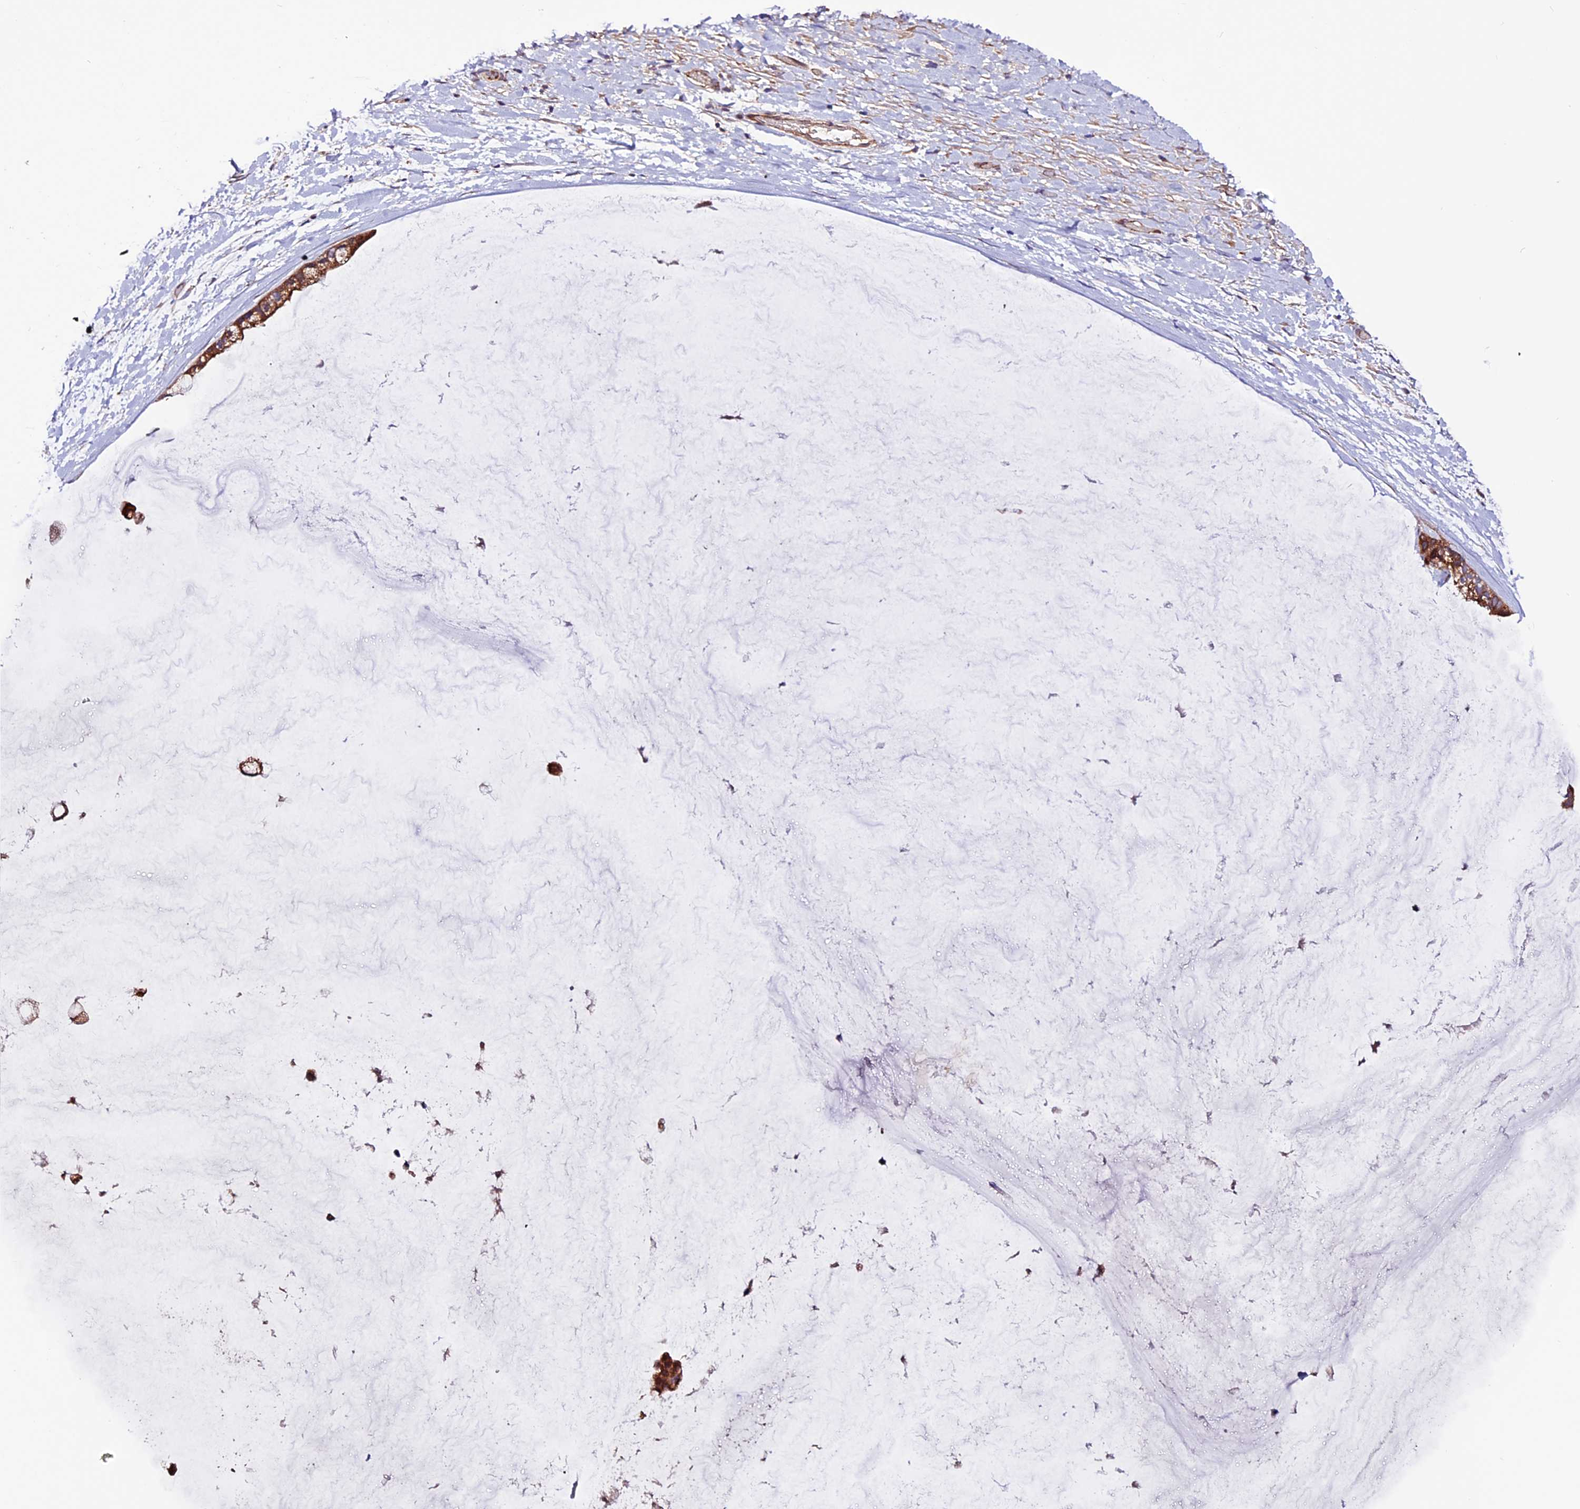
{"staining": {"intensity": "moderate", "quantity": ">75%", "location": "cytoplasmic/membranous"}, "tissue": "ovarian cancer", "cell_type": "Tumor cells", "image_type": "cancer", "snomed": [{"axis": "morphology", "description": "Cystadenocarcinoma, mucinous, NOS"}, {"axis": "topography", "description": "Ovary"}], "caption": "Immunohistochemistry histopathology image of neoplastic tissue: ovarian cancer (mucinous cystadenocarcinoma) stained using IHC displays medium levels of moderate protein expression localized specifically in the cytoplasmic/membranous of tumor cells, appearing as a cytoplasmic/membranous brown color.", "gene": "RINL", "patient": {"sex": "female", "age": 39}}